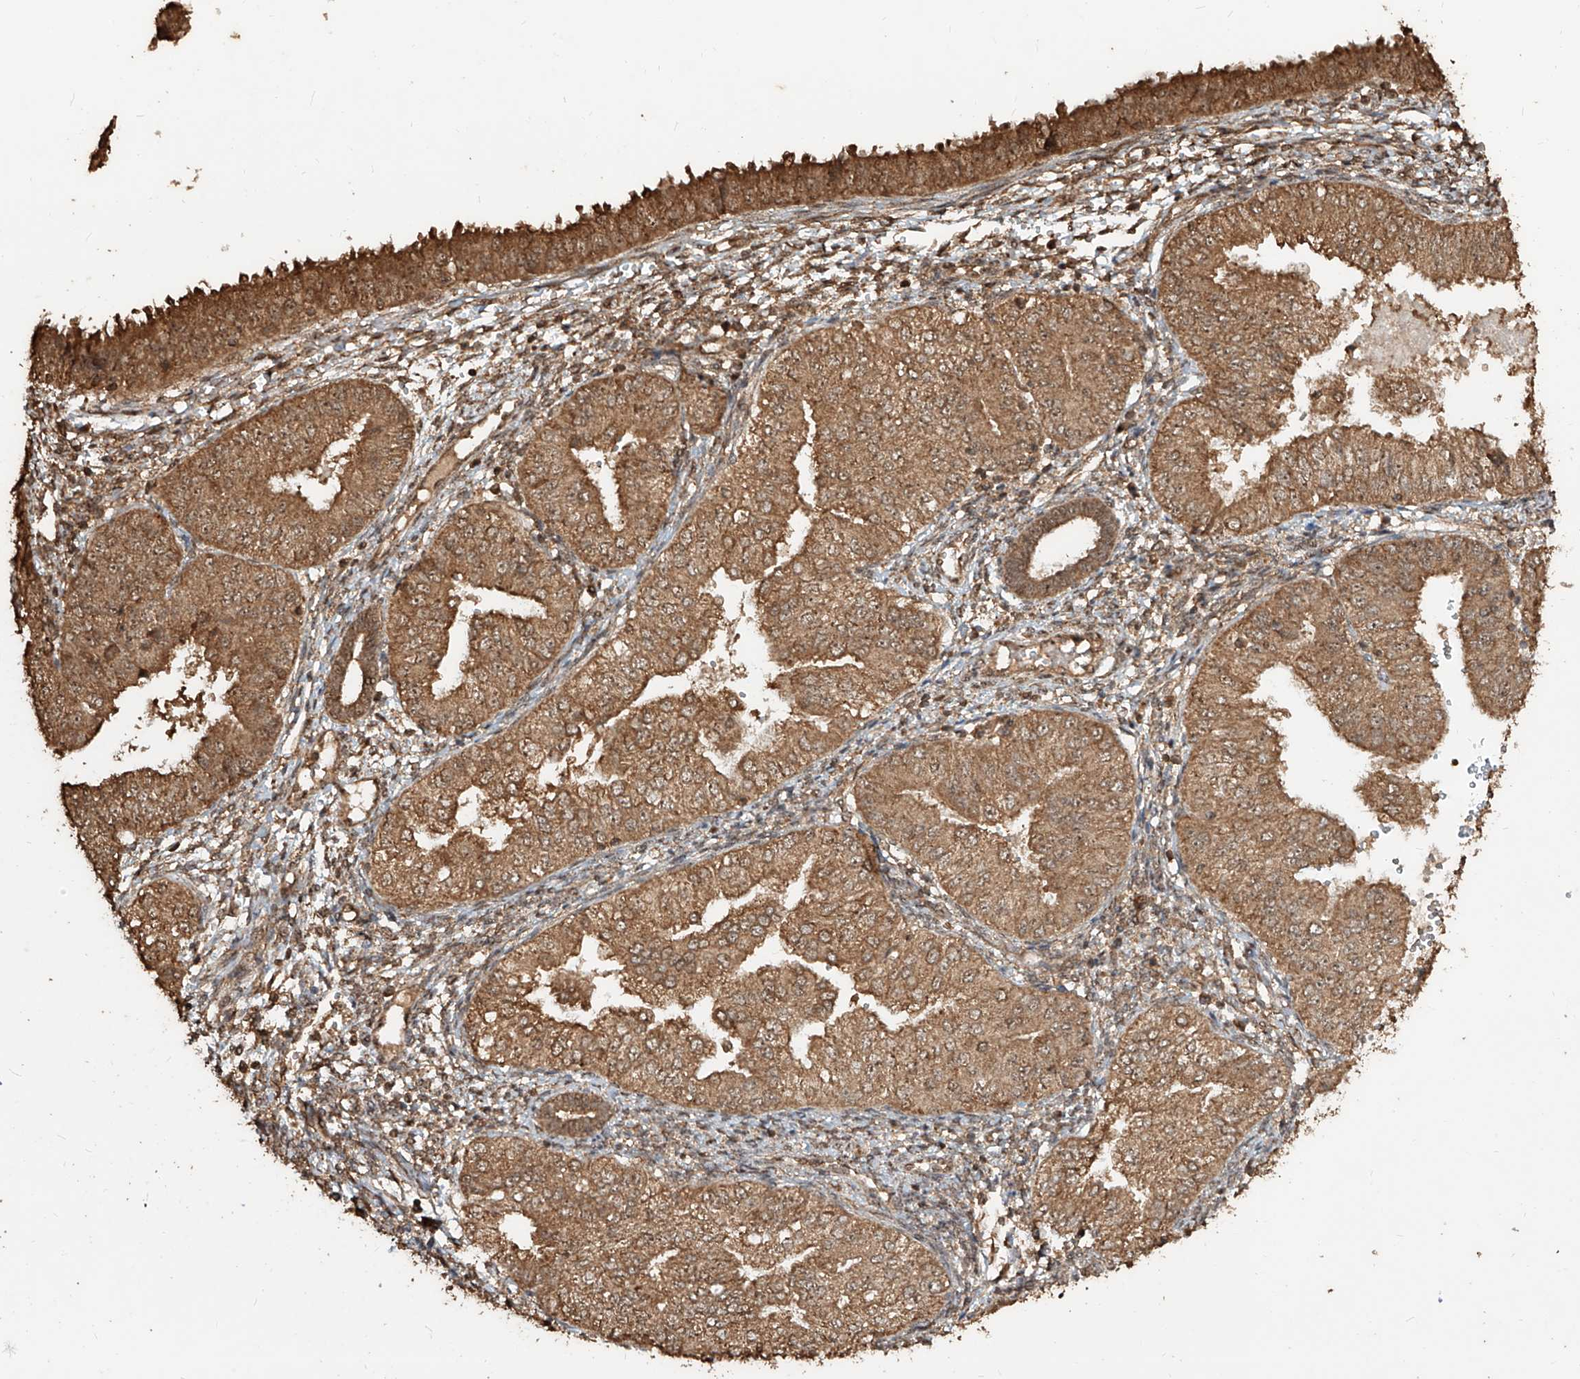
{"staining": {"intensity": "moderate", "quantity": ">75%", "location": "cytoplasmic/membranous,nuclear"}, "tissue": "endometrial cancer", "cell_type": "Tumor cells", "image_type": "cancer", "snomed": [{"axis": "morphology", "description": "Normal tissue, NOS"}, {"axis": "morphology", "description": "Adenocarcinoma, NOS"}, {"axis": "topography", "description": "Endometrium"}], "caption": "Immunohistochemical staining of human endometrial adenocarcinoma reveals medium levels of moderate cytoplasmic/membranous and nuclear expression in approximately >75% of tumor cells. (DAB (3,3'-diaminobenzidine) IHC with brightfield microscopy, high magnification).", "gene": "ZNF660", "patient": {"sex": "female", "age": 53}}